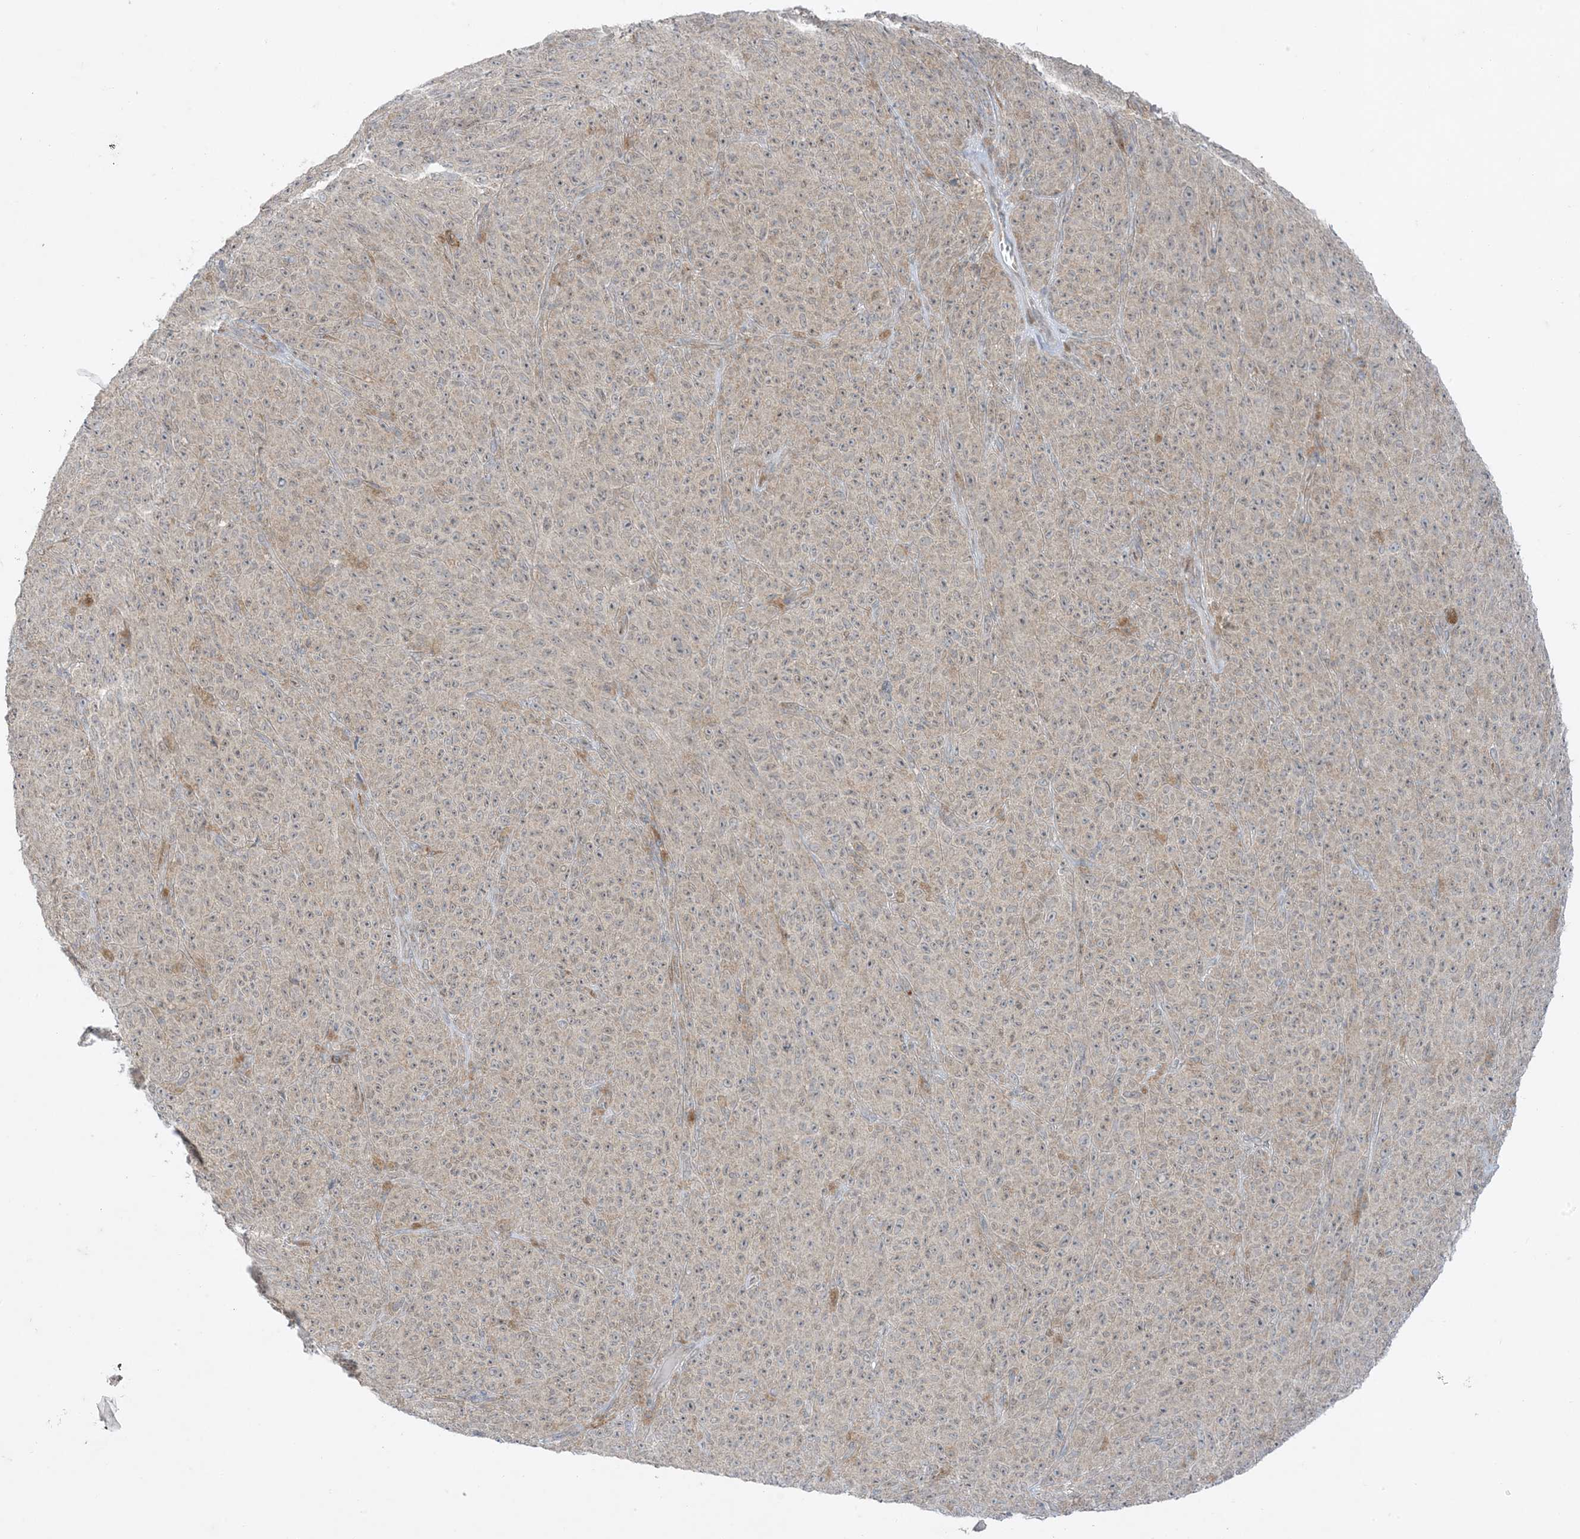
{"staining": {"intensity": "negative", "quantity": "none", "location": "none"}, "tissue": "melanoma", "cell_type": "Tumor cells", "image_type": "cancer", "snomed": [{"axis": "morphology", "description": "Malignant melanoma, NOS"}, {"axis": "topography", "description": "Skin"}], "caption": "This is an immunohistochemistry image of human malignant melanoma. There is no positivity in tumor cells.", "gene": "ODC1", "patient": {"sex": "female", "age": 82}}